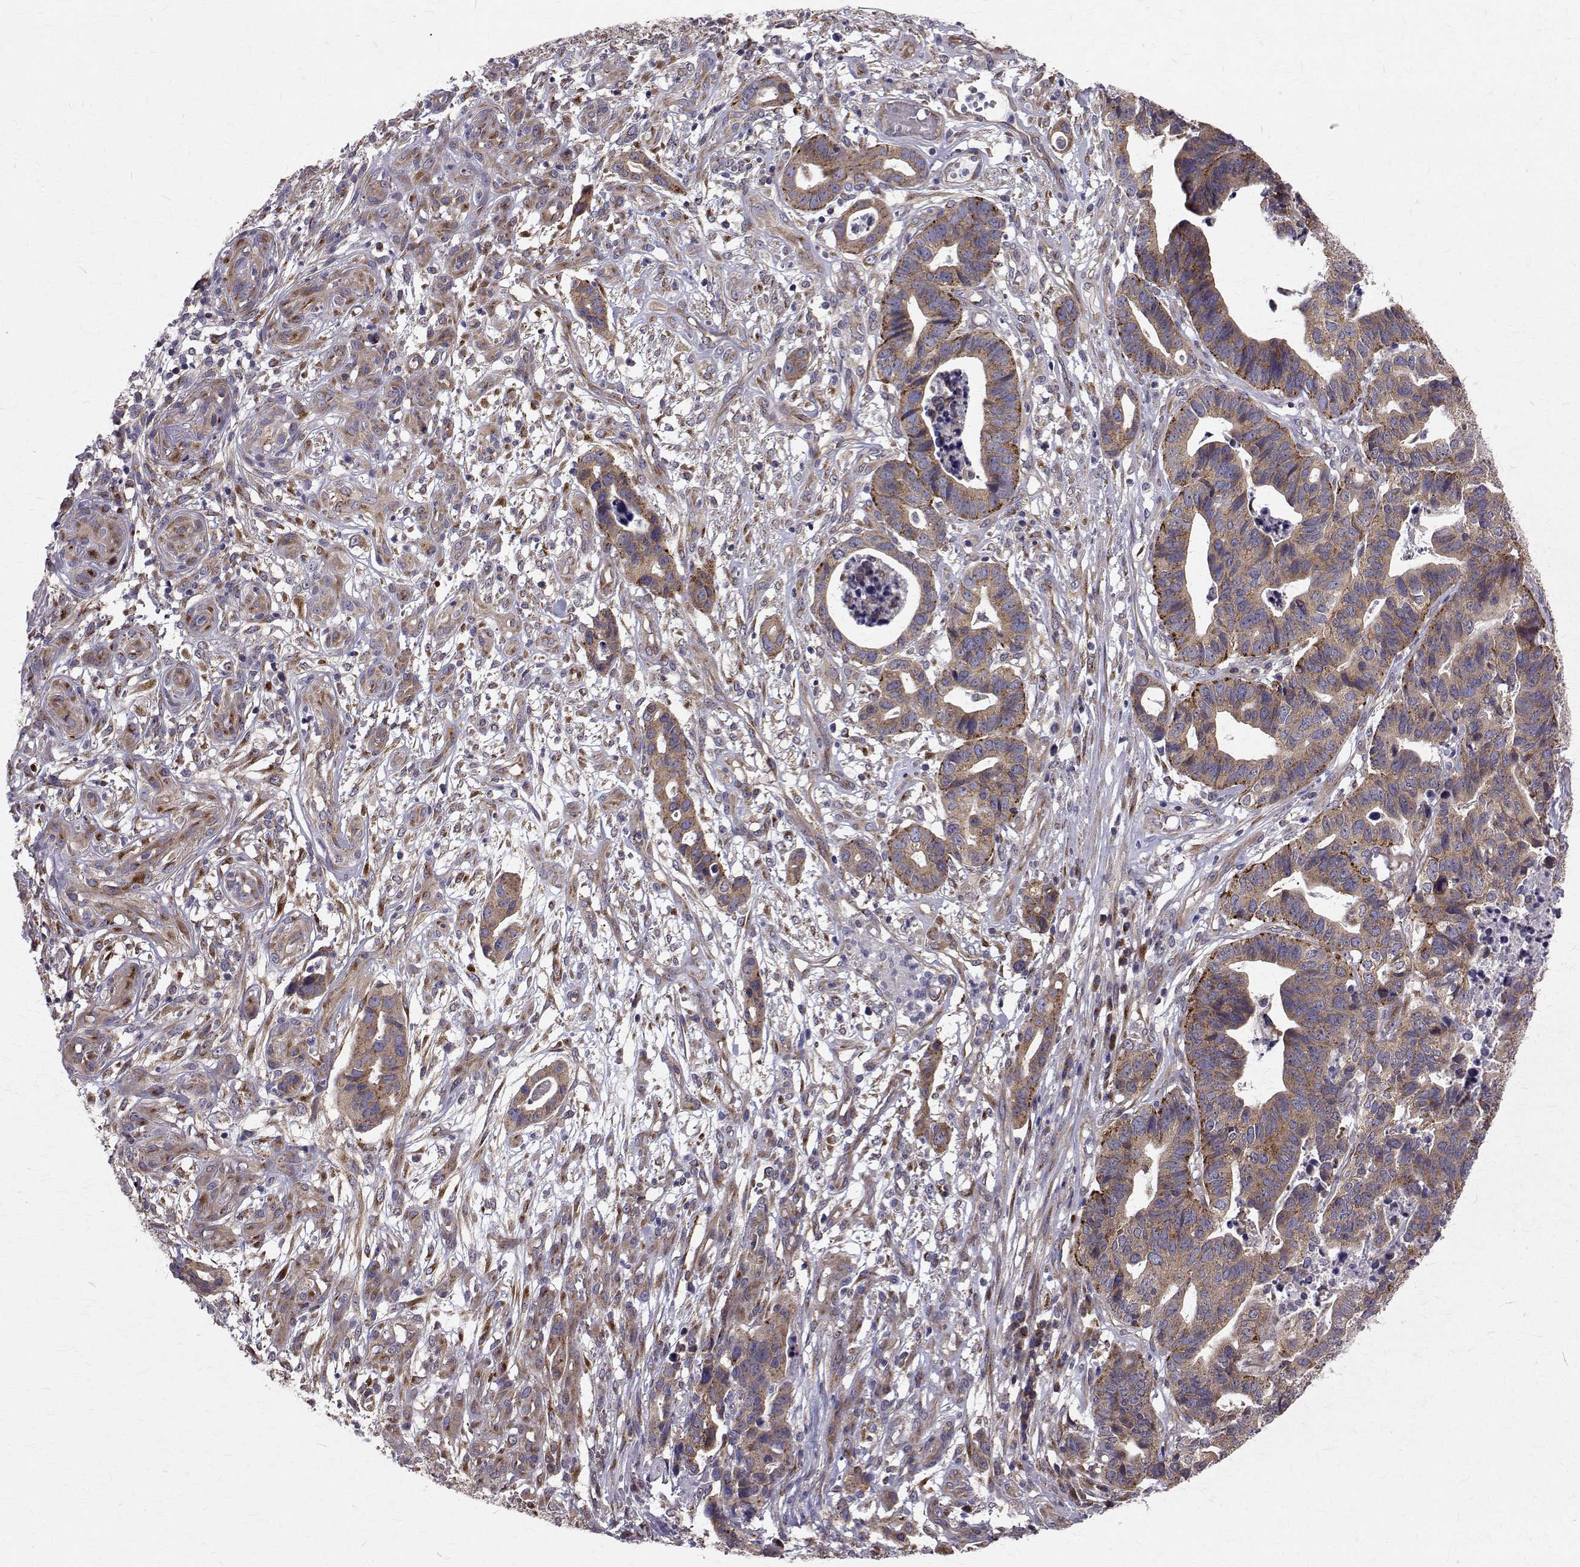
{"staining": {"intensity": "moderate", "quantity": "25%-75%", "location": "cytoplasmic/membranous"}, "tissue": "stomach cancer", "cell_type": "Tumor cells", "image_type": "cancer", "snomed": [{"axis": "morphology", "description": "Adenocarcinoma, NOS"}, {"axis": "topography", "description": "Stomach, upper"}], "caption": "DAB immunohistochemical staining of stomach cancer (adenocarcinoma) demonstrates moderate cytoplasmic/membranous protein positivity in about 25%-75% of tumor cells.", "gene": "ARFGAP1", "patient": {"sex": "female", "age": 67}}